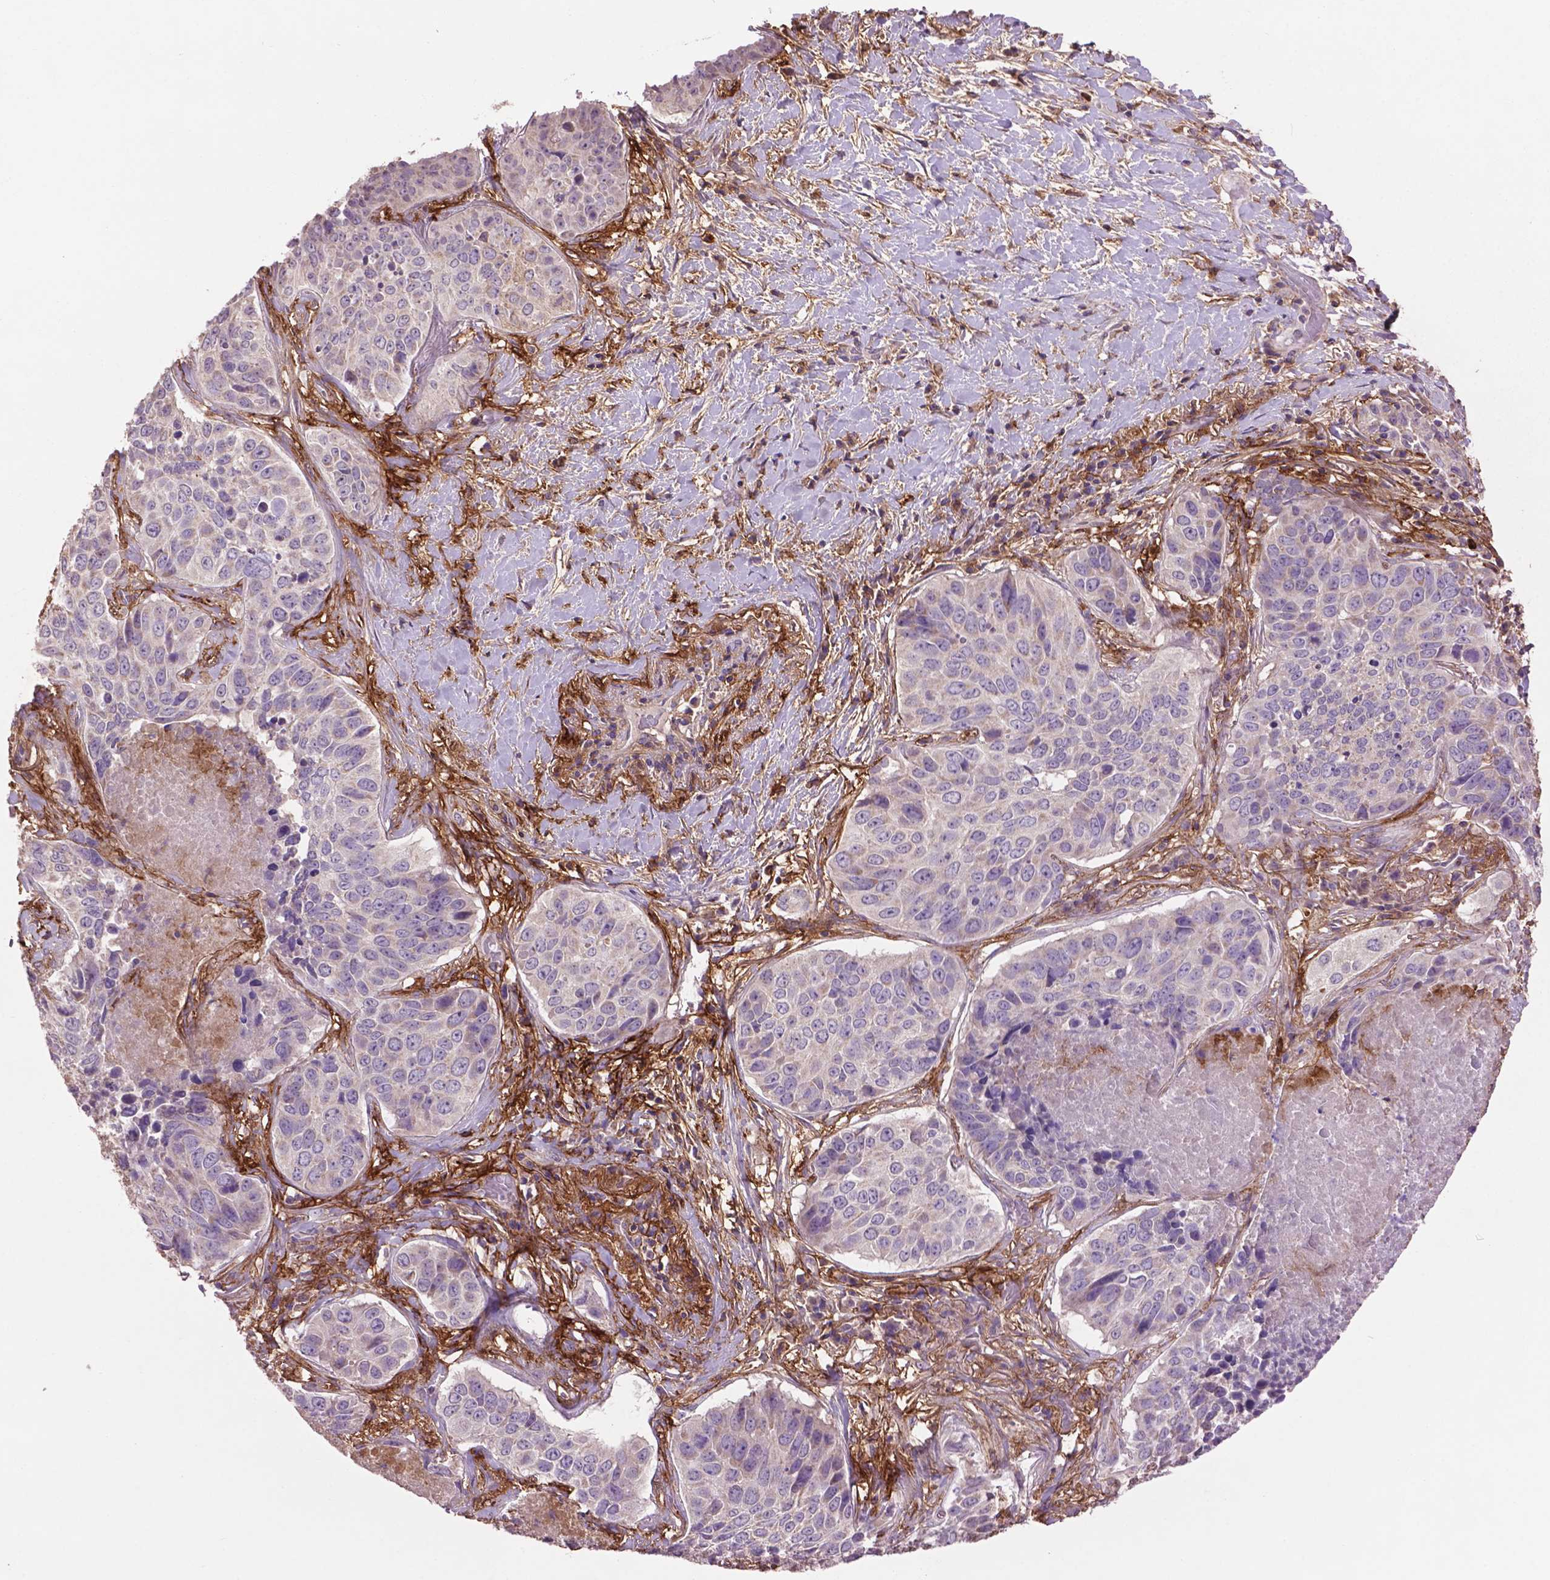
{"staining": {"intensity": "negative", "quantity": "none", "location": "none"}, "tissue": "lung cancer", "cell_type": "Tumor cells", "image_type": "cancer", "snomed": [{"axis": "morphology", "description": "Normal tissue, NOS"}, {"axis": "morphology", "description": "Squamous cell carcinoma, NOS"}, {"axis": "topography", "description": "Bronchus"}, {"axis": "topography", "description": "Lung"}], "caption": "Protein analysis of lung cancer shows no significant staining in tumor cells.", "gene": "LRRC3C", "patient": {"sex": "male", "age": 64}}